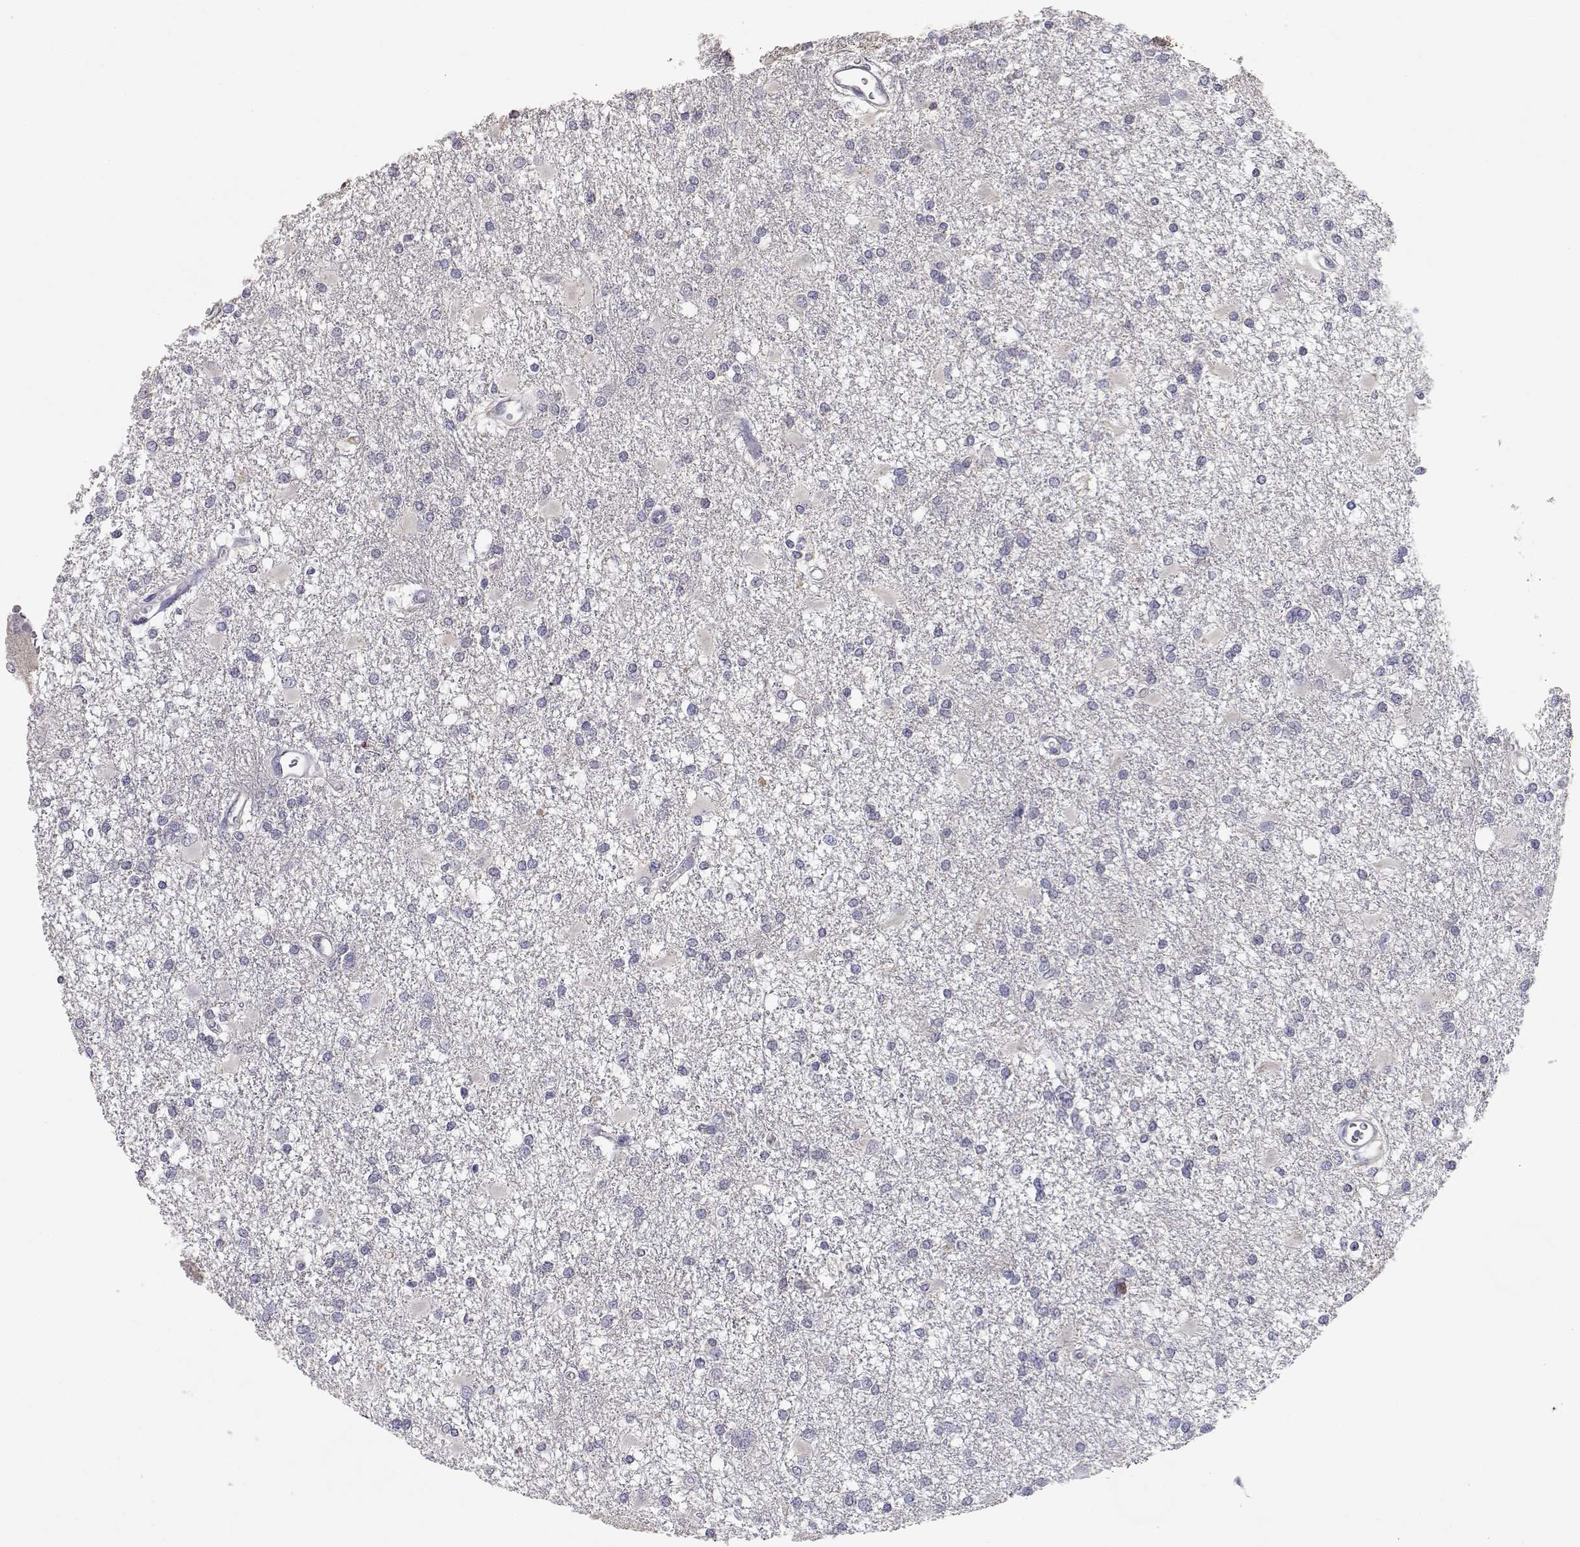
{"staining": {"intensity": "negative", "quantity": "none", "location": "none"}, "tissue": "glioma", "cell_type": "Tumor cells", "image_type": "cancer", "snomed": [{"axis": "morphology", "description": "Glioma, malignant, High grade"}, {"axis": "topography", "description": "Cerebral cortex"}], "caption": "Immunohistochemical staining of human glioma exhibits no significant positivity in tumor cells.", "gene": "ADA", "patient": {"sex": "male", "age": 79}}